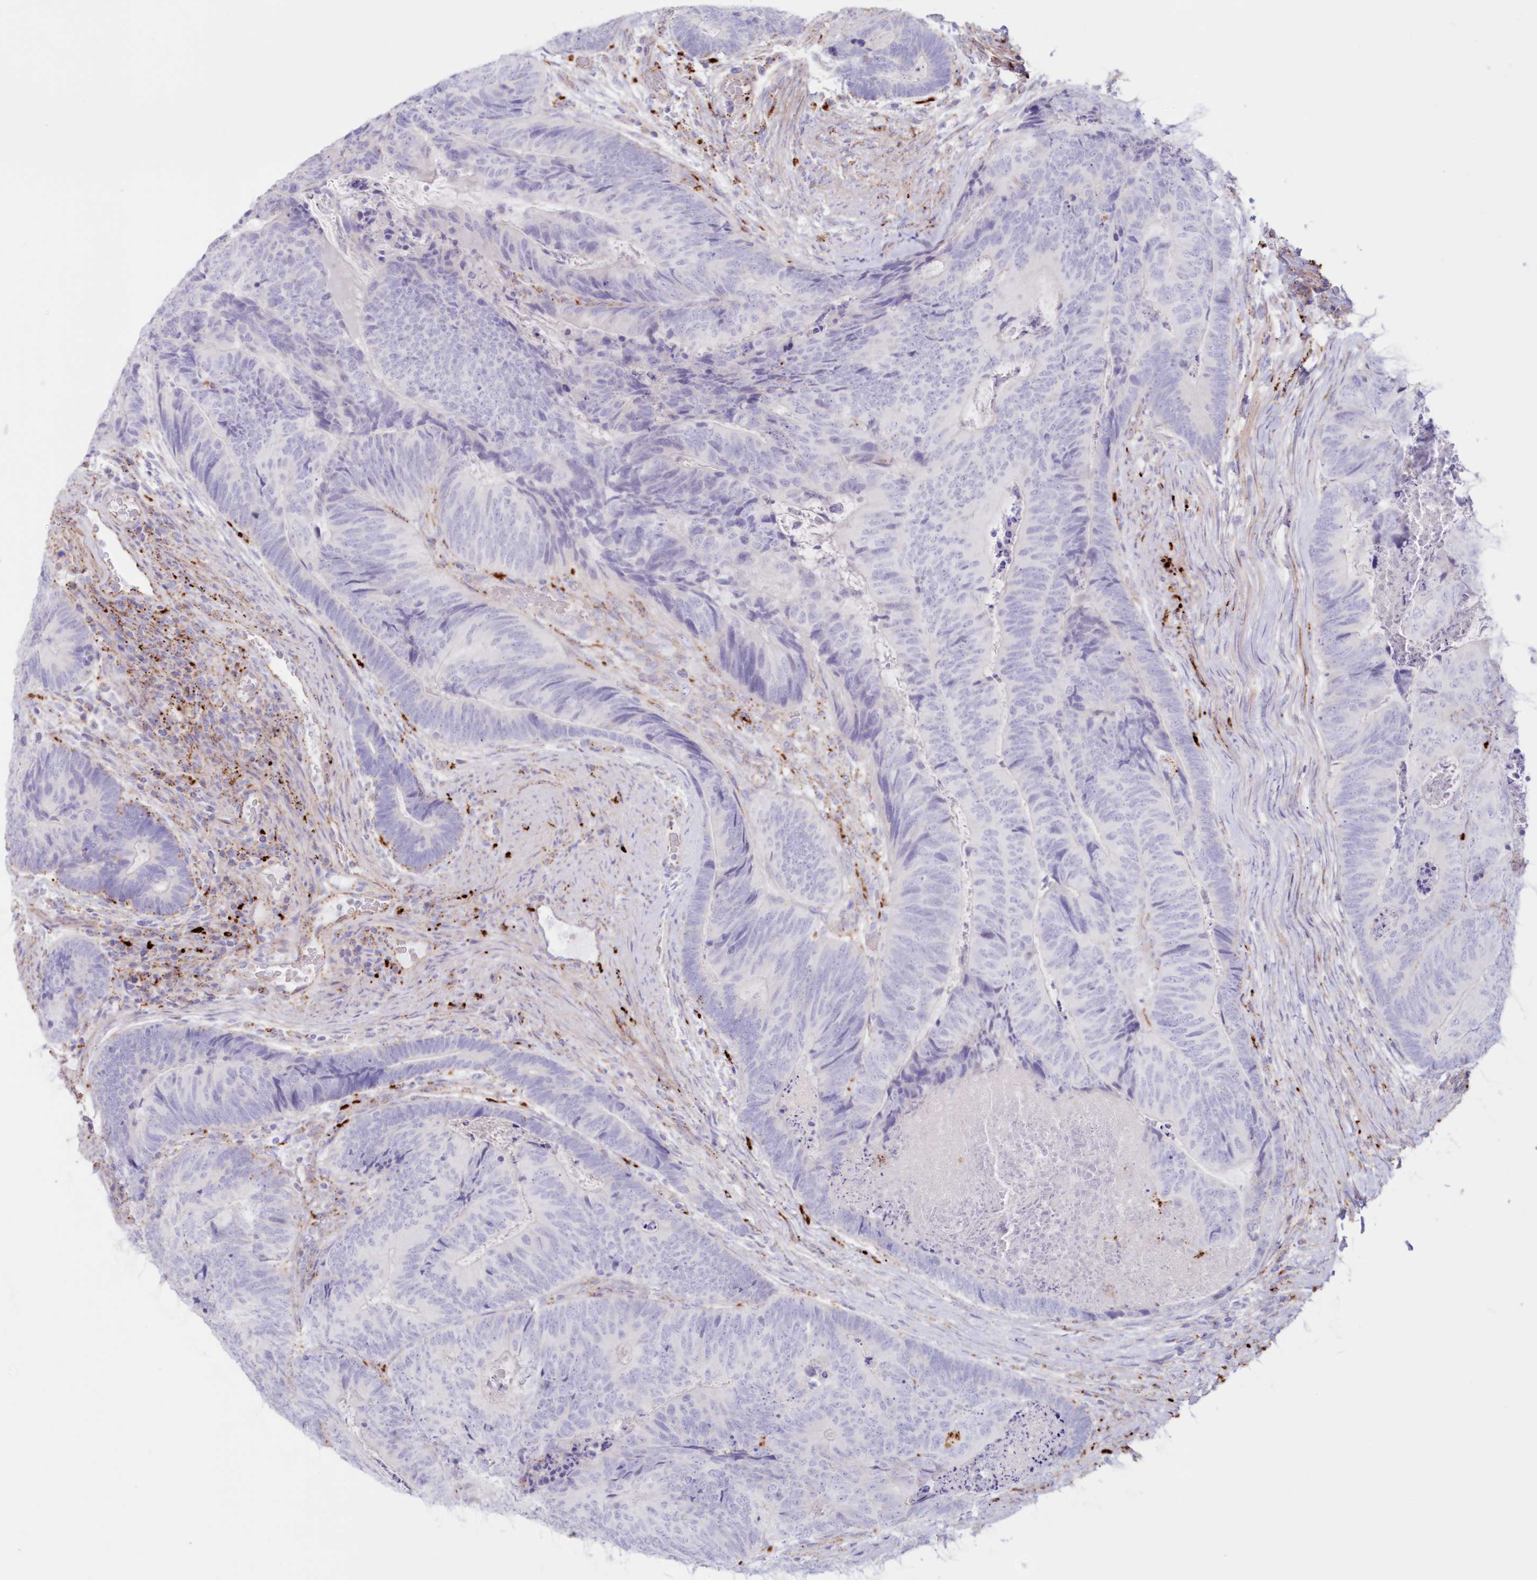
{"staining": {"intensity": "negative", "quantity": "none", "location": "none"}, "tissue": "colorectal cancer", "cell_type": "Tumor cells", "image_type": "cancer", "snomed": [{"axis": "morphology", "description": "Adenocarcinoma, NOS"}, {"axis": "topography", "description": "Colon"}], "caption": "Tumor cells show no significant positivity in colorectal adenocarcinoma.", "gene": "TPP1", "patient": {"sex": "female", "age": 67}}